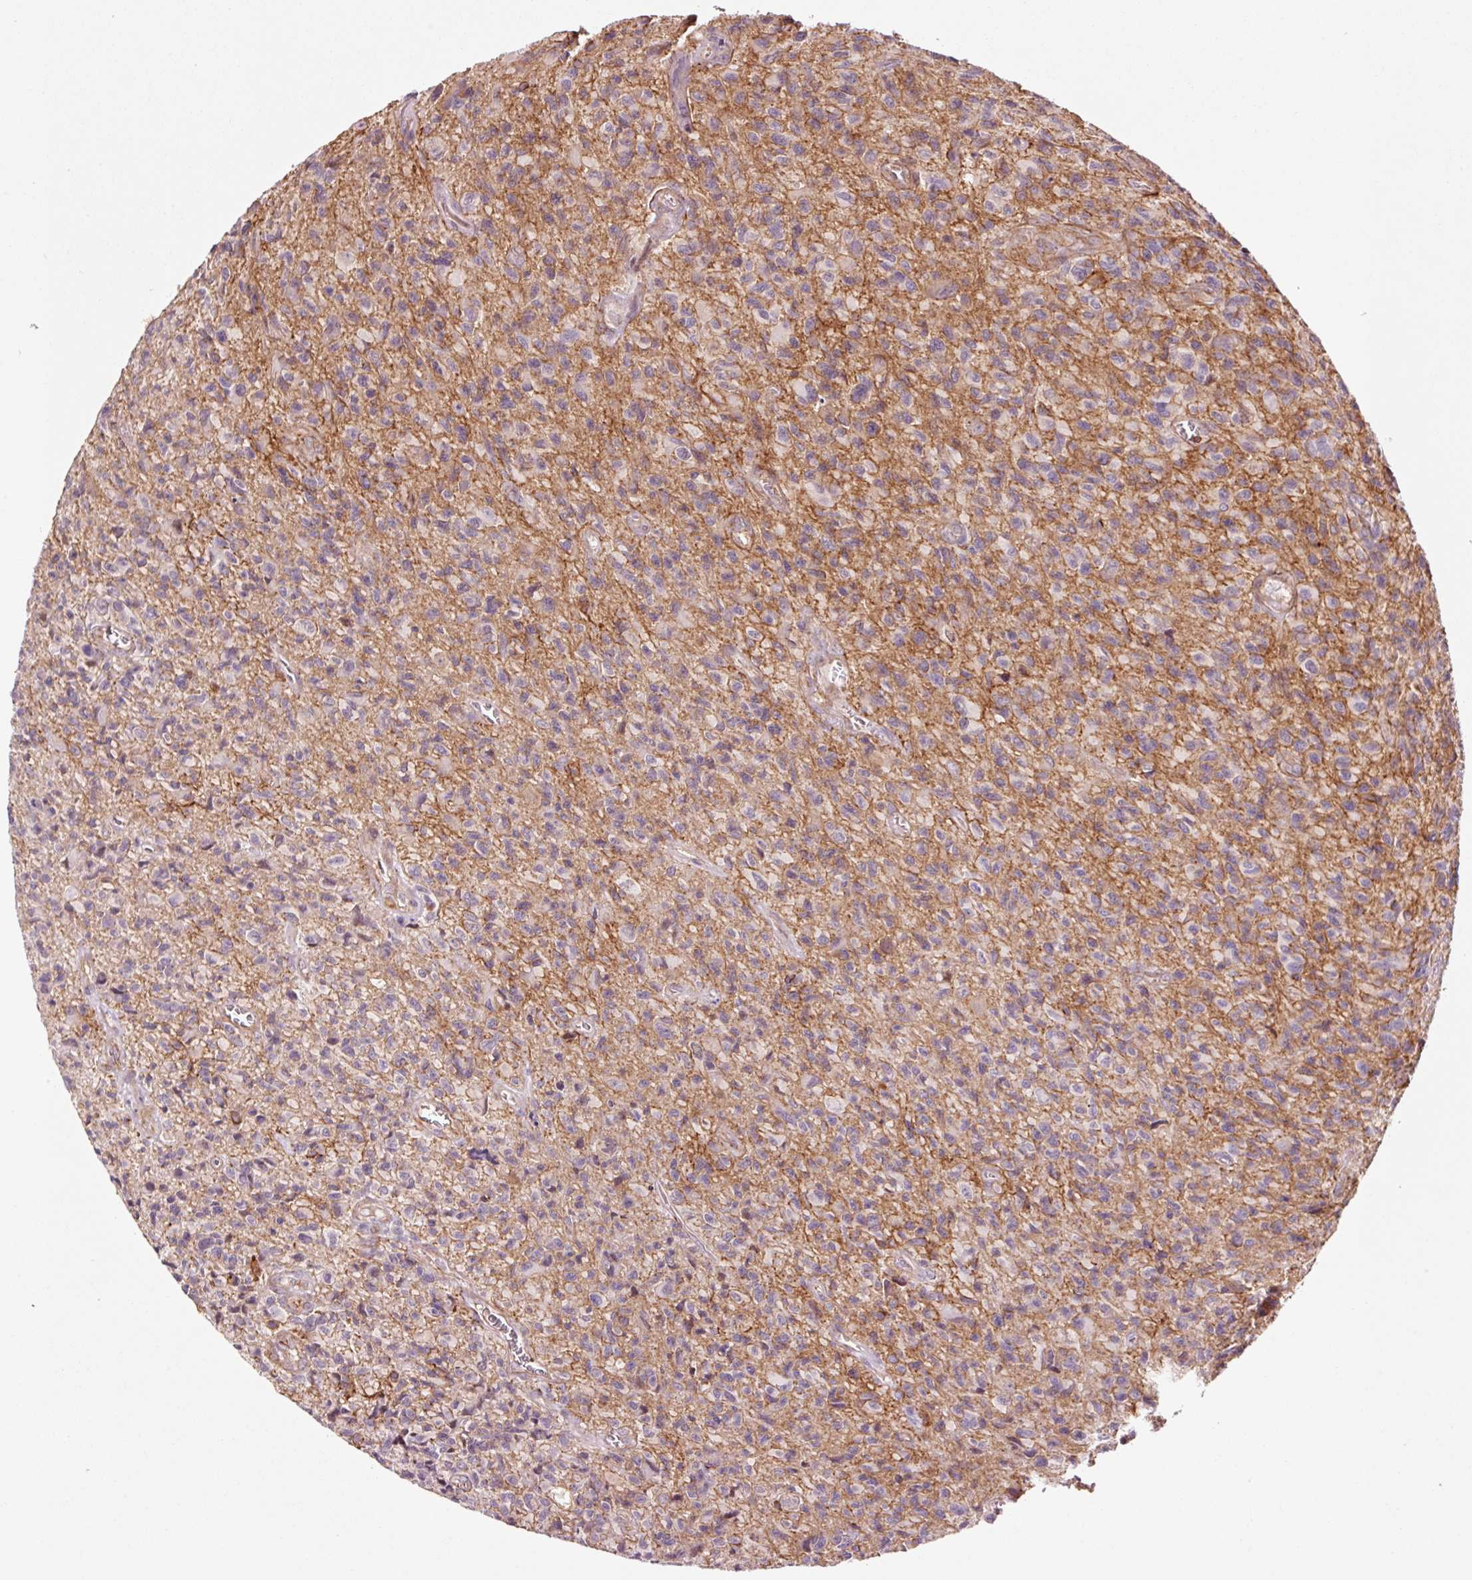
{"staining": {"intensity": "moderate", "quantity": "25%-75%", "location": "cytoplasmic/membranous"}, "tissue": "glioma", "cell_type": "Tumor cells", "image_type": "cancer", "snomed": [{"axis": "morphology", "description": "Glioma, malignant, High grade"}, {"axis": "topography", "description": "Brain"}], "caption": "Immunohistochemical staining of glioma reveals moderate cytoplasmic/membranous protein expression in approximately 25%-75% of tumor cells. The protein of interest is stained brown, and the nuclei are stained in blue (DAB IHC with brightfield microscopy, high magnification).", "gene": "ADD3", "patient": {"sex": "male", "age": 76}}